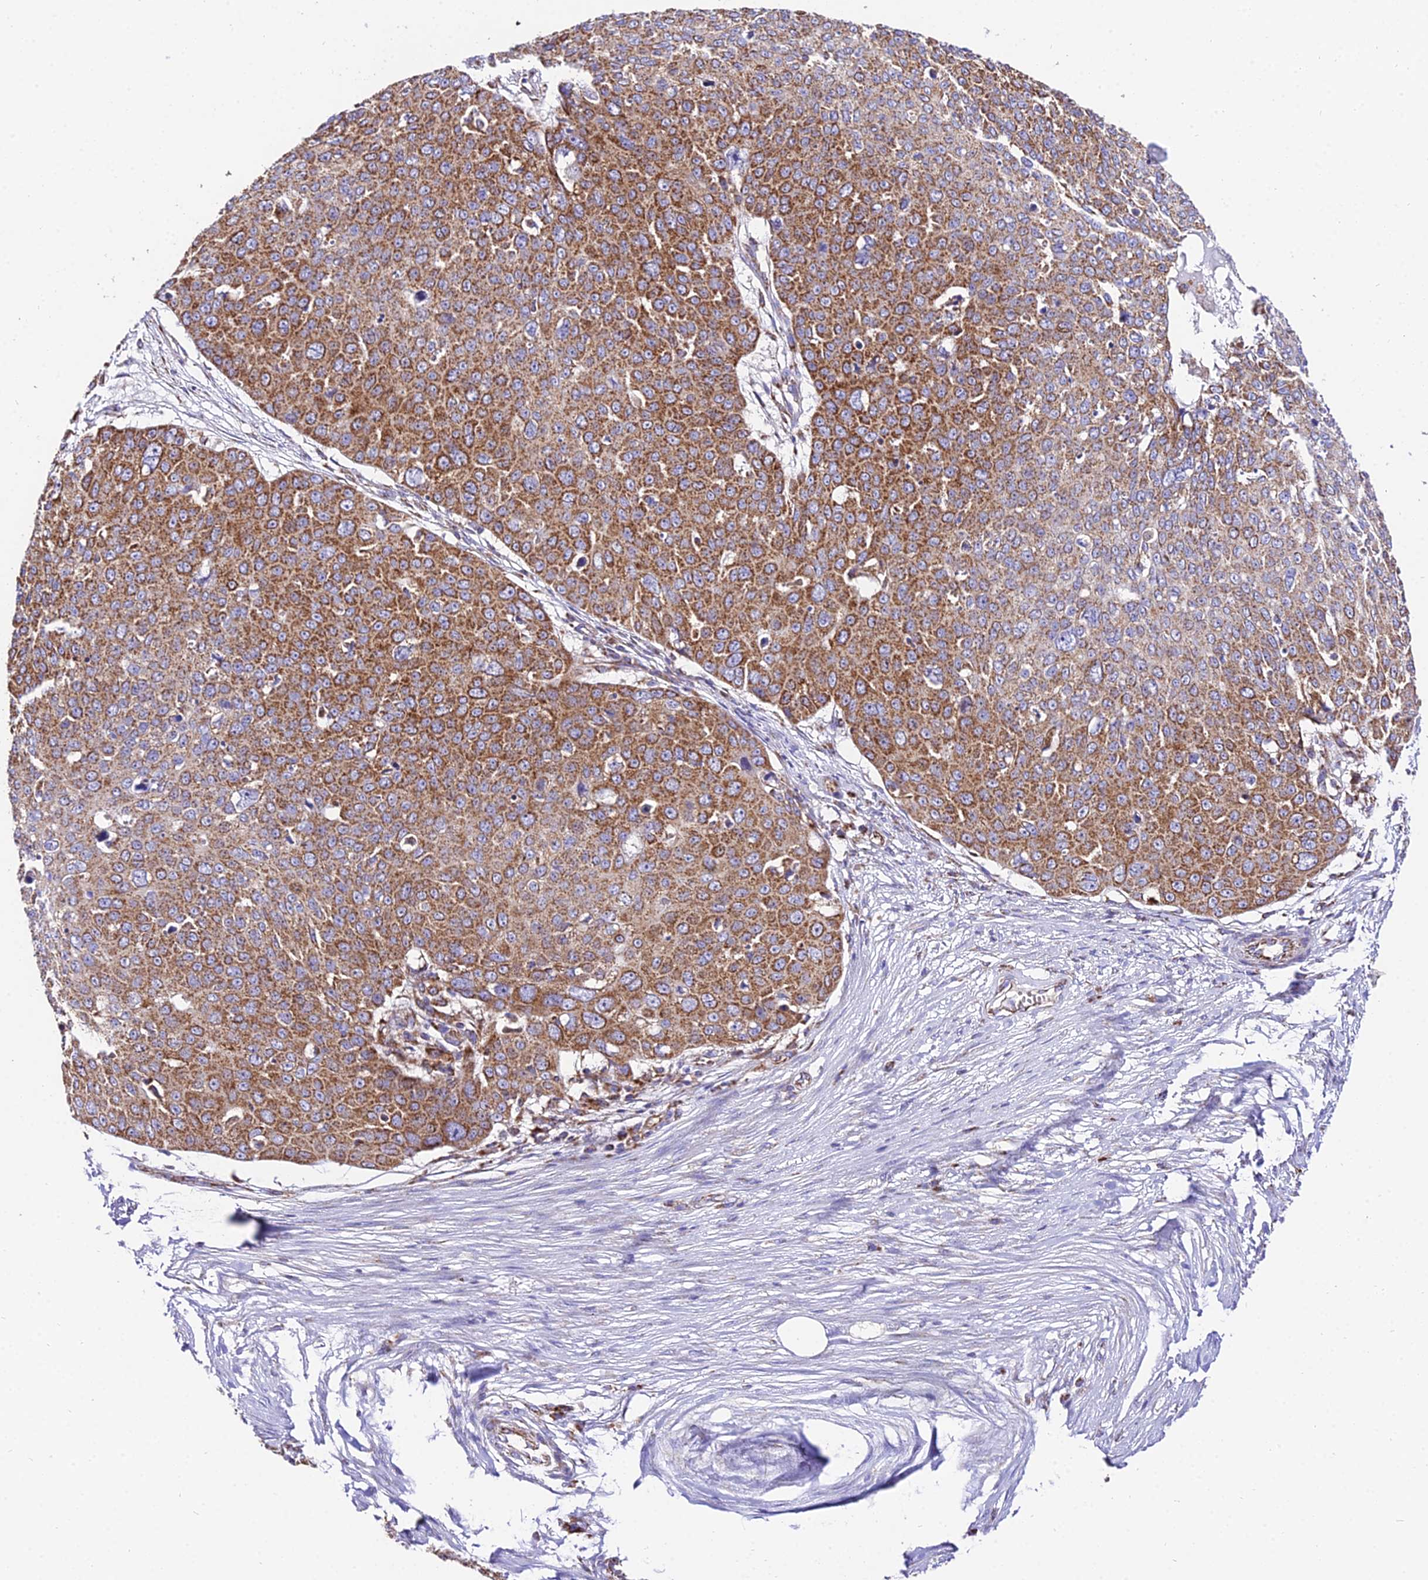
{"staining": {"intensity": "moderate", "quantity": ">75%", "location": "cytoplasmic/membranous"}, "tissue": "skin cancer", "cell_type": "Tumor cells", "image_type": "cancer", "snomed": [{"axis": "morphology", "description": "Squamous cell carcinoma, NOS"}, {"axis": "topography", "description": "Skin"}], "caption": "The micrograph exhibits immunohistochemical staining of skin cancer. There is moderate cytoplasmic/membranous expression is identified in approximately >75% of tumor cells. The staining is performed using DAB brown chromogen to label protein expression. The nuclei are counter-stained blue using hematoxylin.", "gene": "OCIAD1", "patient": {"sex": "male", "age": 71}}